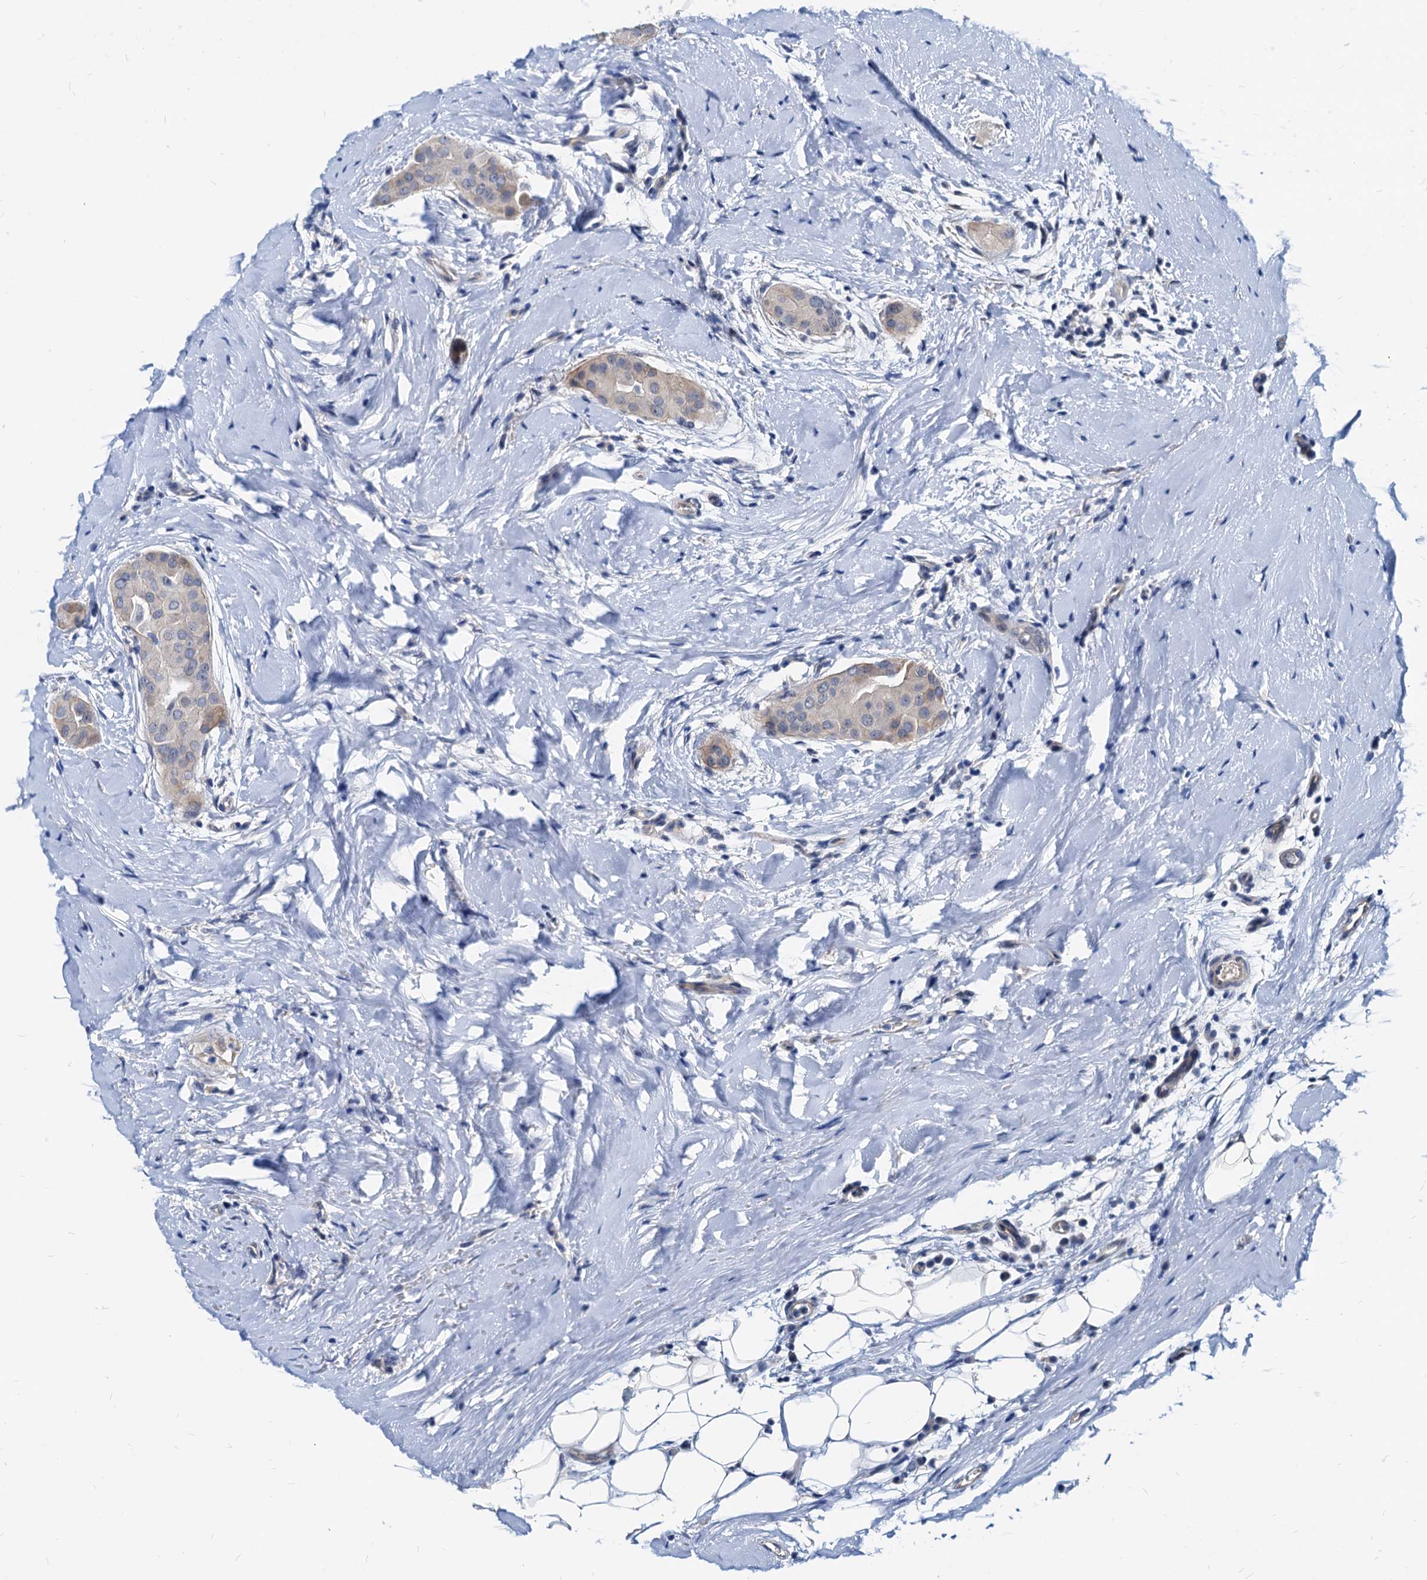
{"staining": {"intensity": "weak", "quantity": "<25%", "location": "cytoplasmic/membranous"}, "tissue": "thyroid cancer", "cell_type": "Tumor cells", "image_type": "cancer", "snomed": [{"axis": "morphology", "description": "Papillary adenocarcinoma, NOS"}, {"axis": "topography", "description": "Thyroid gland"}], "caption": "IHC micrograph of neoplastic tissue: human thyroid cancer stained with DAB (3,3'-diaminobenzidine) exhibits no significant protein expression in tumor cells. (Immunohistochemistry (ihc), brightfield microscopy, high magnification).", "gene": "HSF2", "patient": {"sex": "male", "age": 33}}